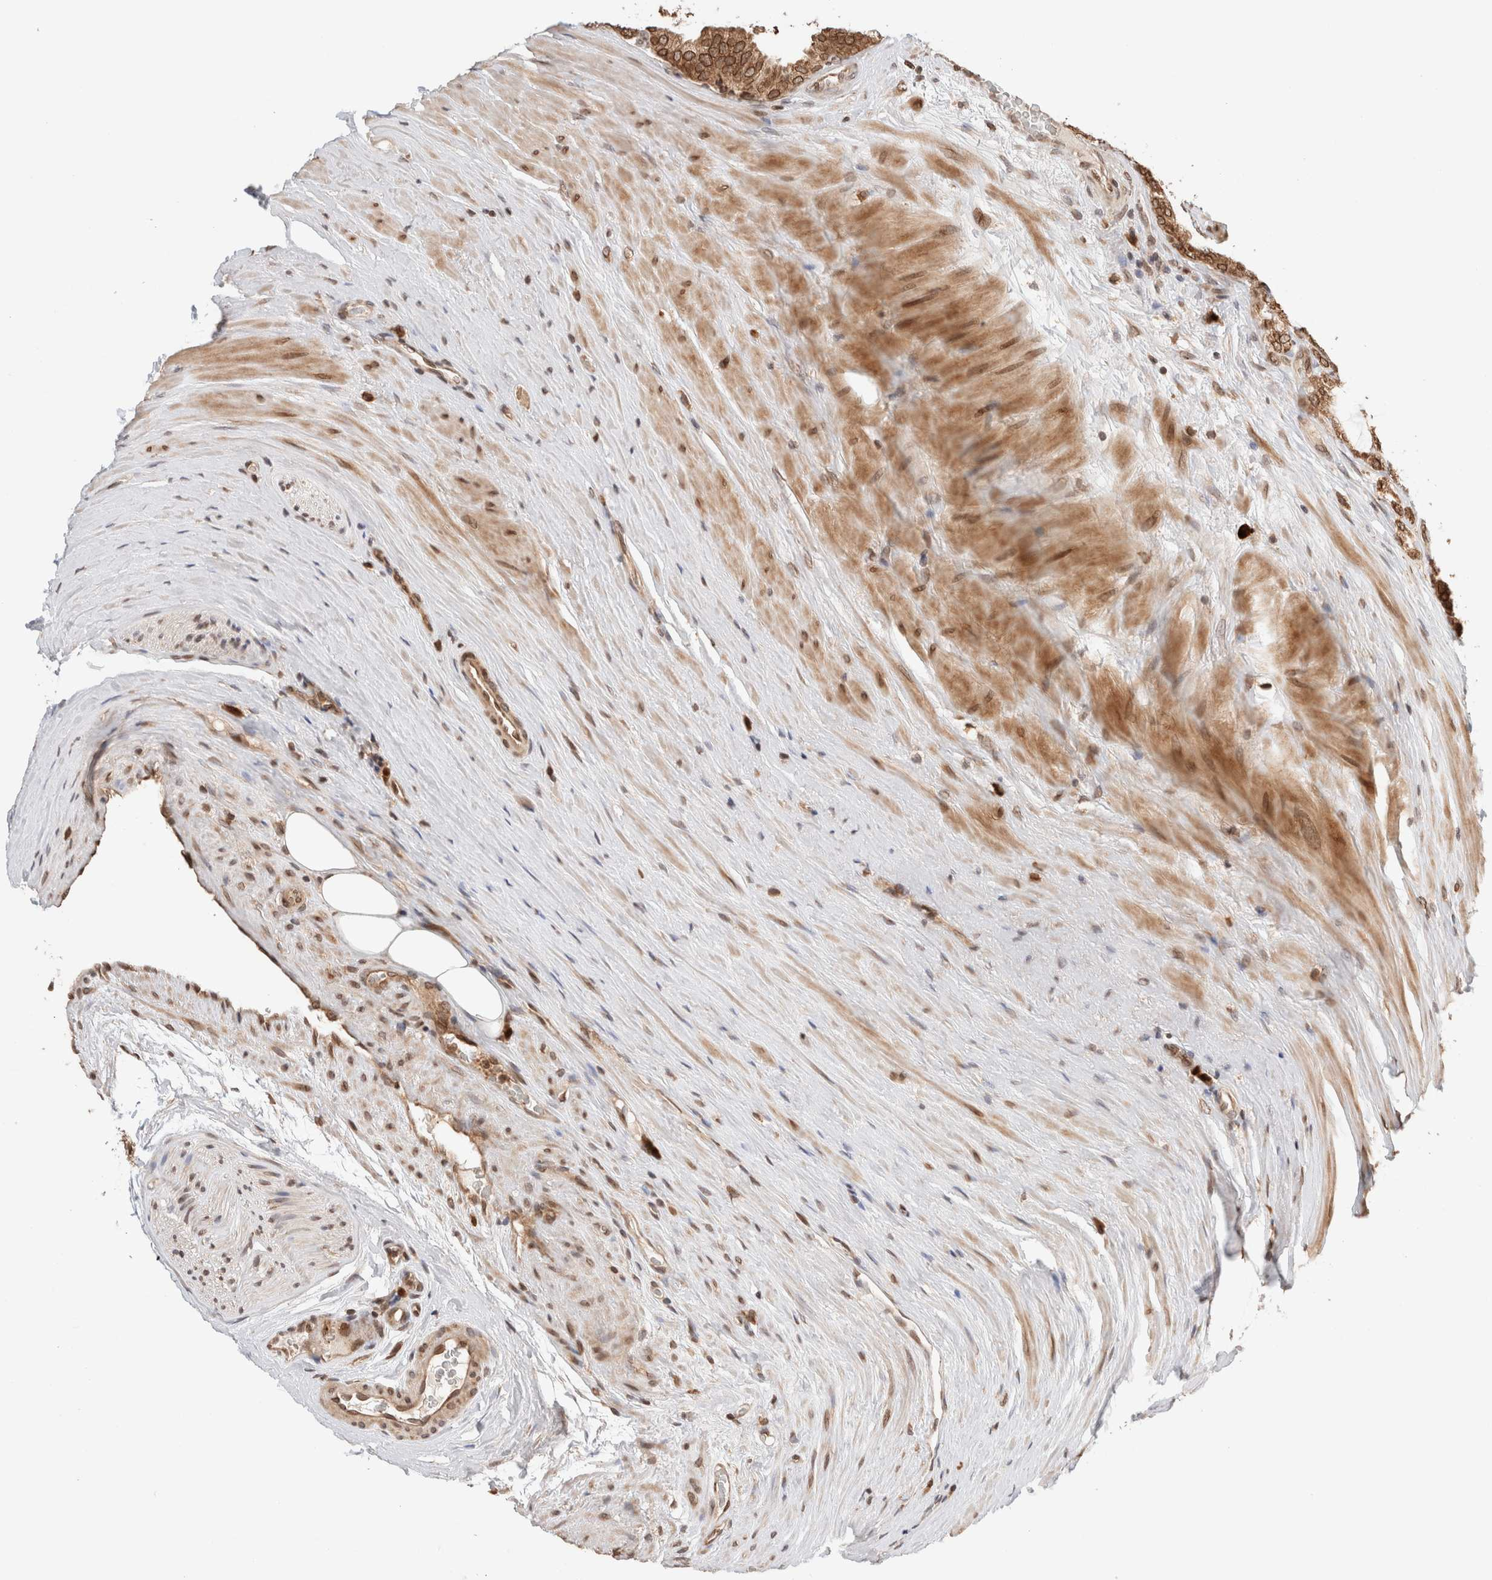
{"staining": {"intensity": "strong", "quantity": ">75%", "location": "cytoplasmic/membranous,nuclear"}, "tissue": "prostate cancer", "cell_type": "Tumor cells", "image_type": "cancer", "snomed": [{"axis": "morphology", "description": "Adenocarcinoma, High grade"}, {"axis": "topography", "description": "Prostate"}], "caption": "IHC micrograph of neoplastic tissue: human high-grade adenocarcinoma (prostate) stained using immunohistochemistry (IHC) reveals high levels of strong protein expression localized specifically in the cytoplasmic/membranous and nuclear of tumor cells, appearing as a cytoplasmic/membranous and nuclear brown color.", "gene": "TPR", "patient": {"sex": "male", "age": 50}}